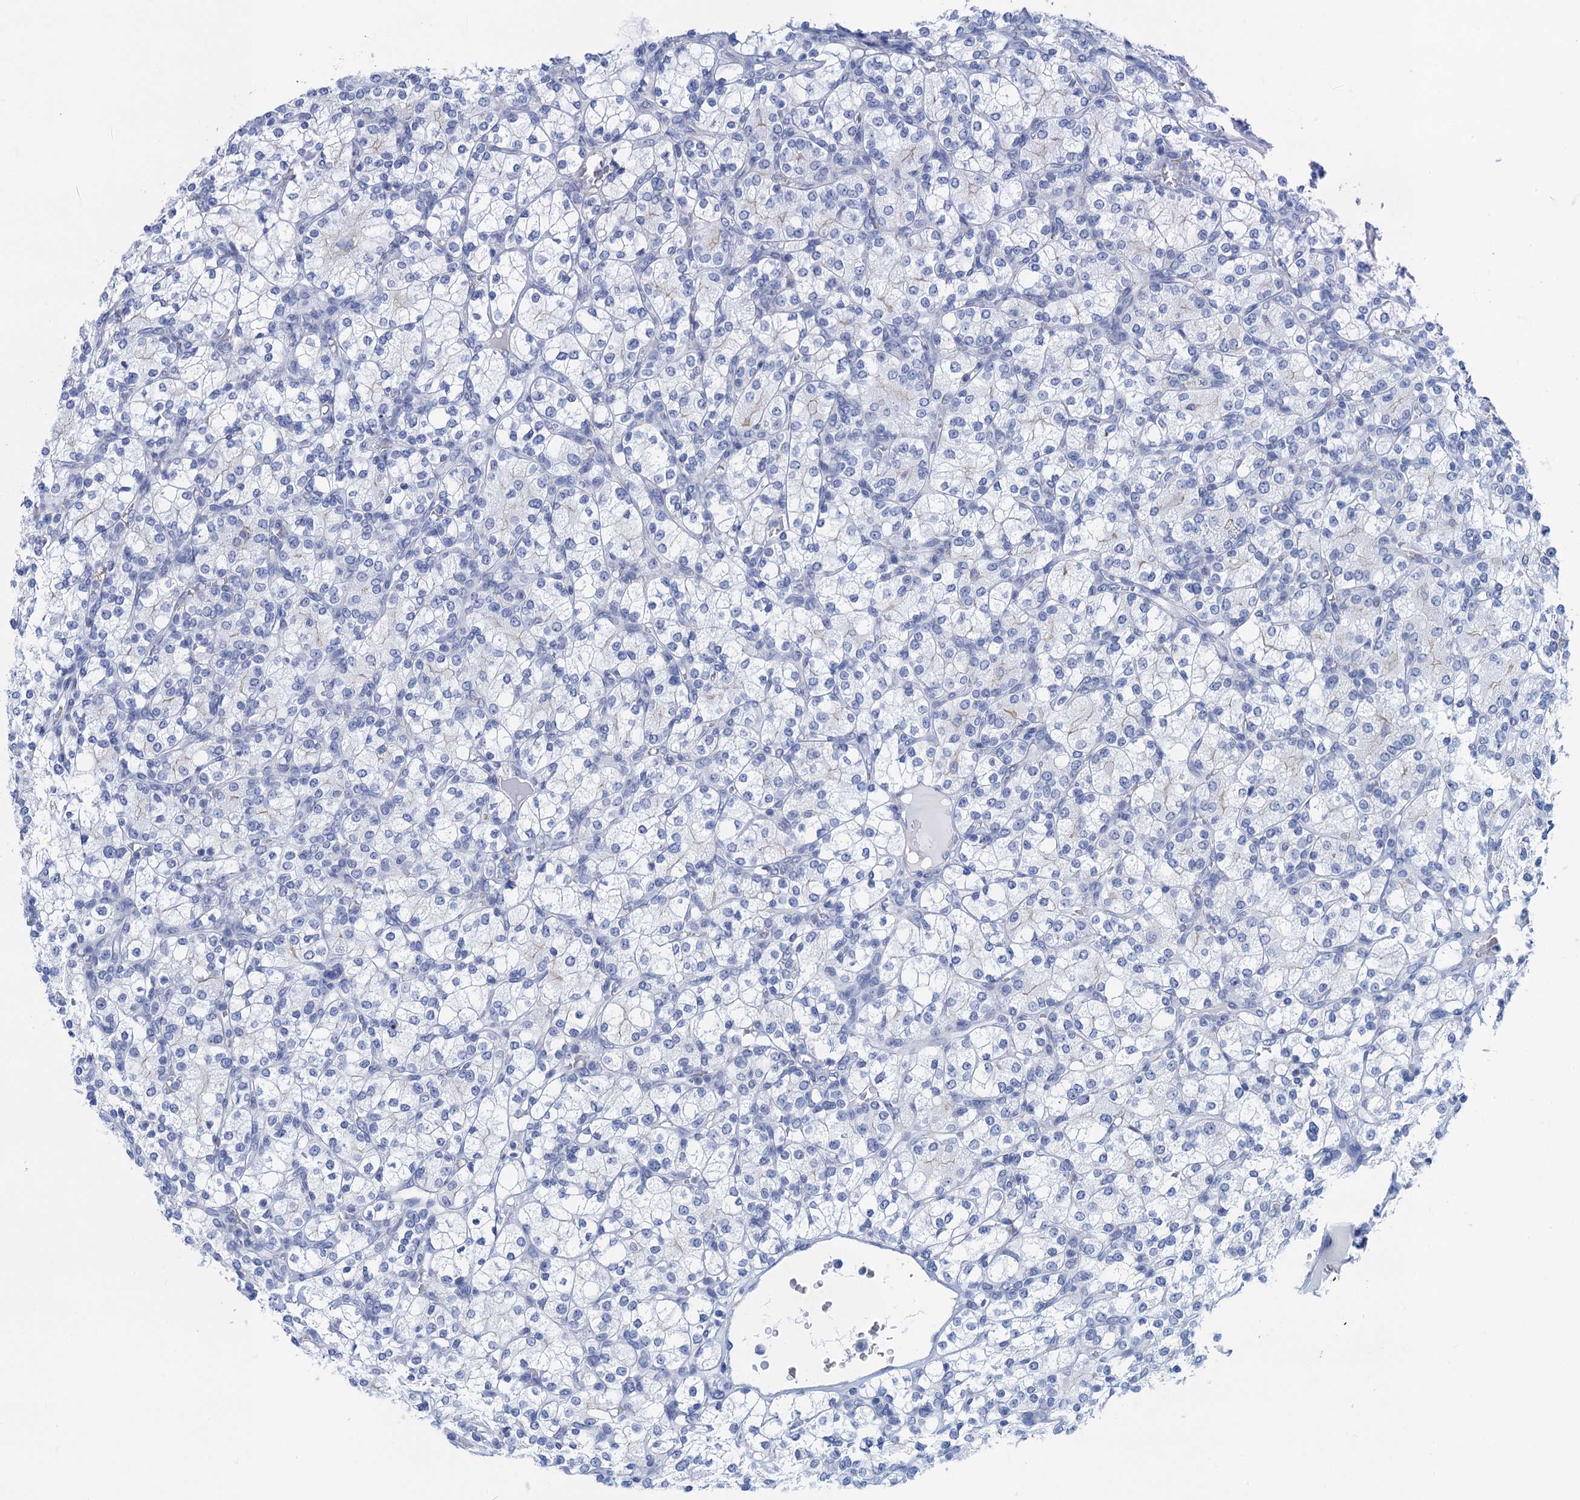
{"staining": {"intensity": "negative", "quantity": "none", "location": "none"}, "tissue": "renal cancer", "cell_type": "Tumor cells", "image_type": "cancer", "snomed": [{"axis": "morphology", "description": "Adenocarcinoma, NOS"}, {"axis": "topography", "description": "Kidney"}], "caption": "DAB immunohistochemical staining of human adenocarcinoma (renal) reveals no significant expression in tumor cells.", "gene": "CALML5", "patient": {"sex": "male", "age": 77}}